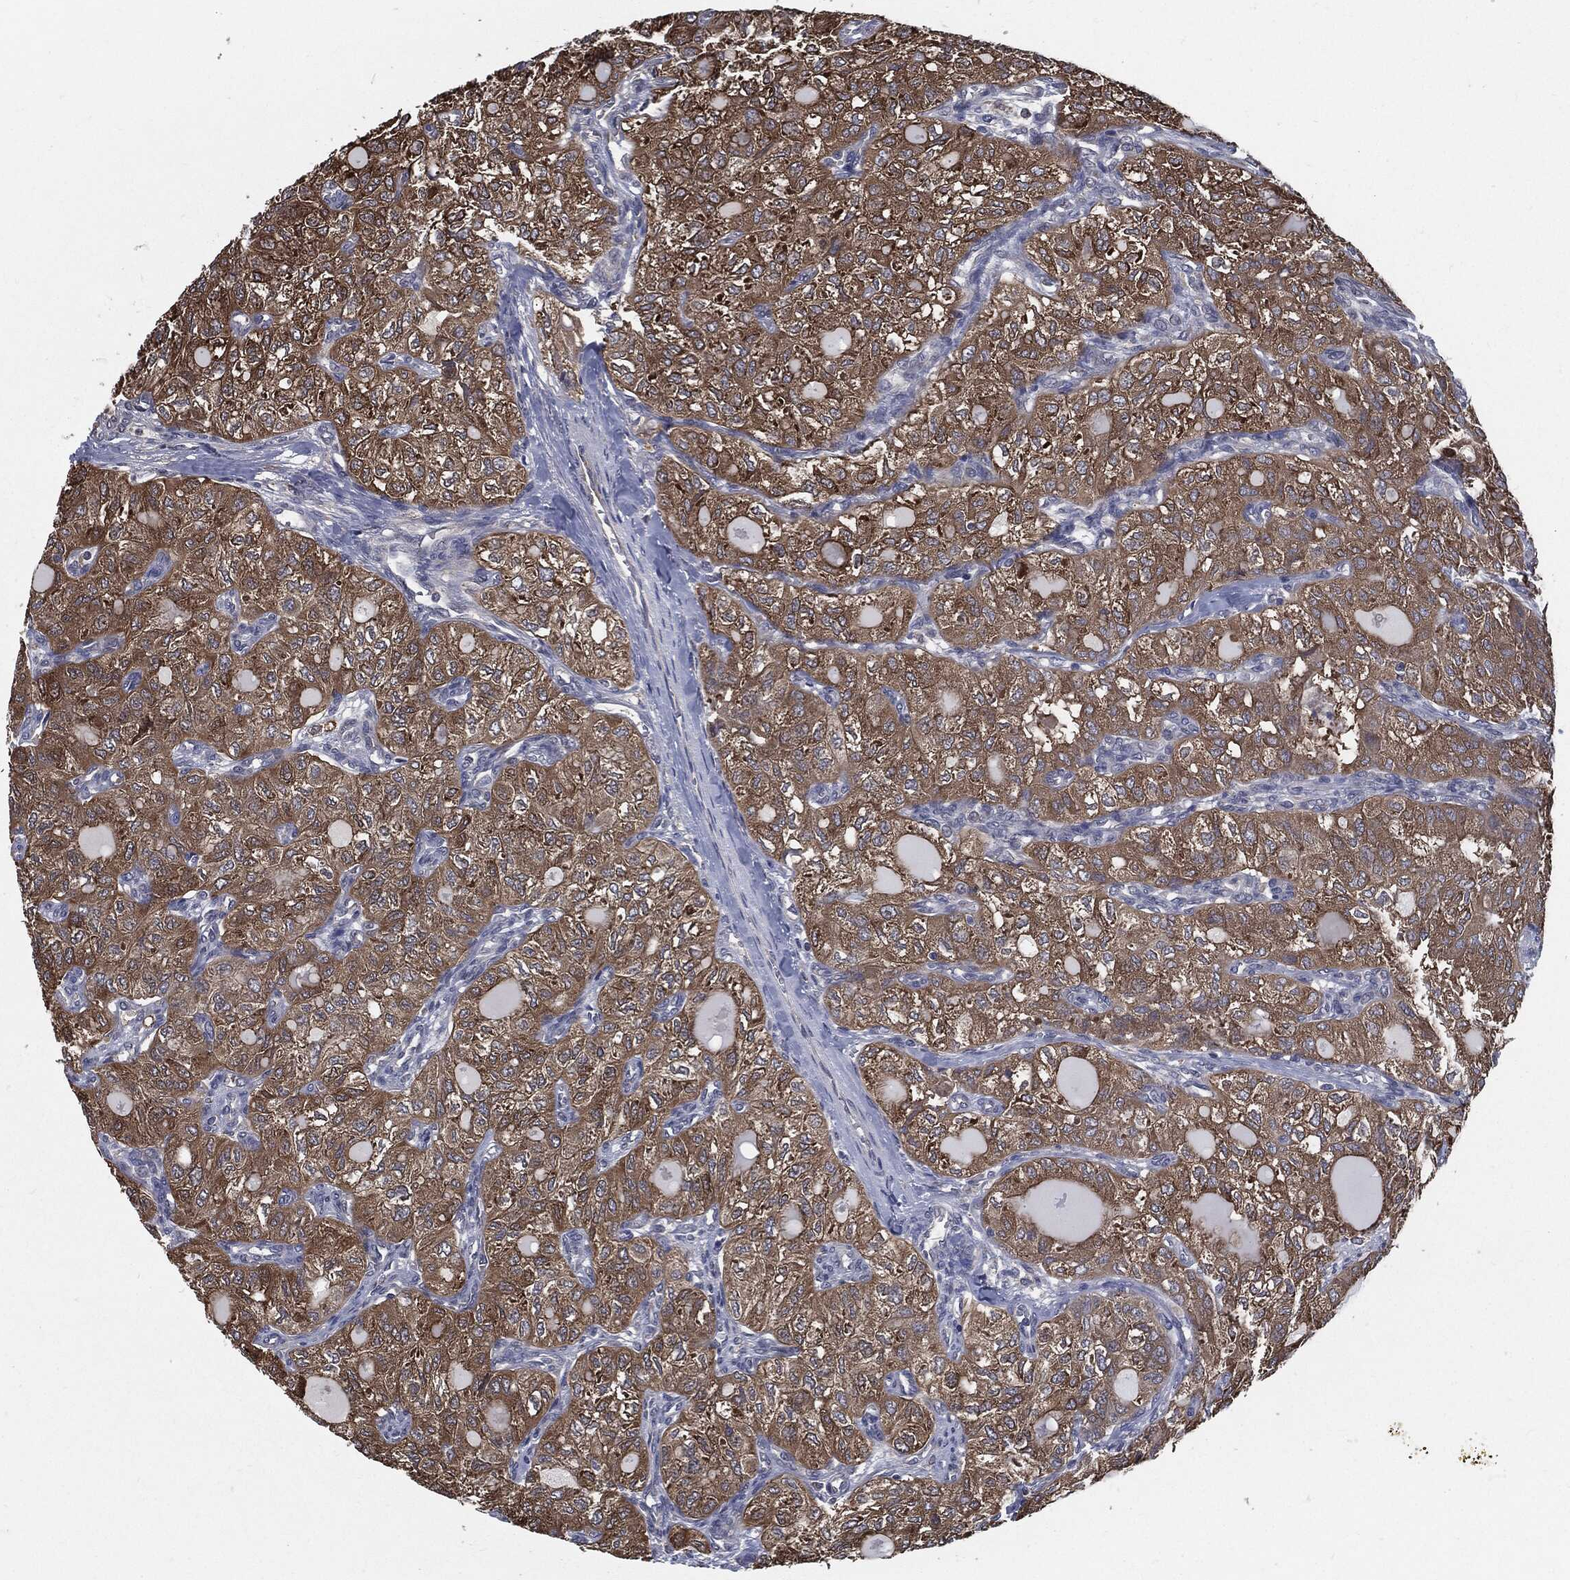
{"staining": {"intensity": "moderate", "quantity": ">75%", "location": "cytoplasmic/membranous"}, "tissue": "thyroid cancer", "cell_type": "Tumor cells", "image_type": "cancer", "snomed": [{"axis": "morphology", "description": "Follicular adenoma carcinoma, NOS"}, {"axis": "topography", "description": "Thyroid gland"}], "caption": "Moderate cytoplasmic/membranous positivity is appreciated in about >75% of tumor cells in thyroid cancer.", "gene": "PRDX4", "patient": {"sex": "male", "age": 75}}